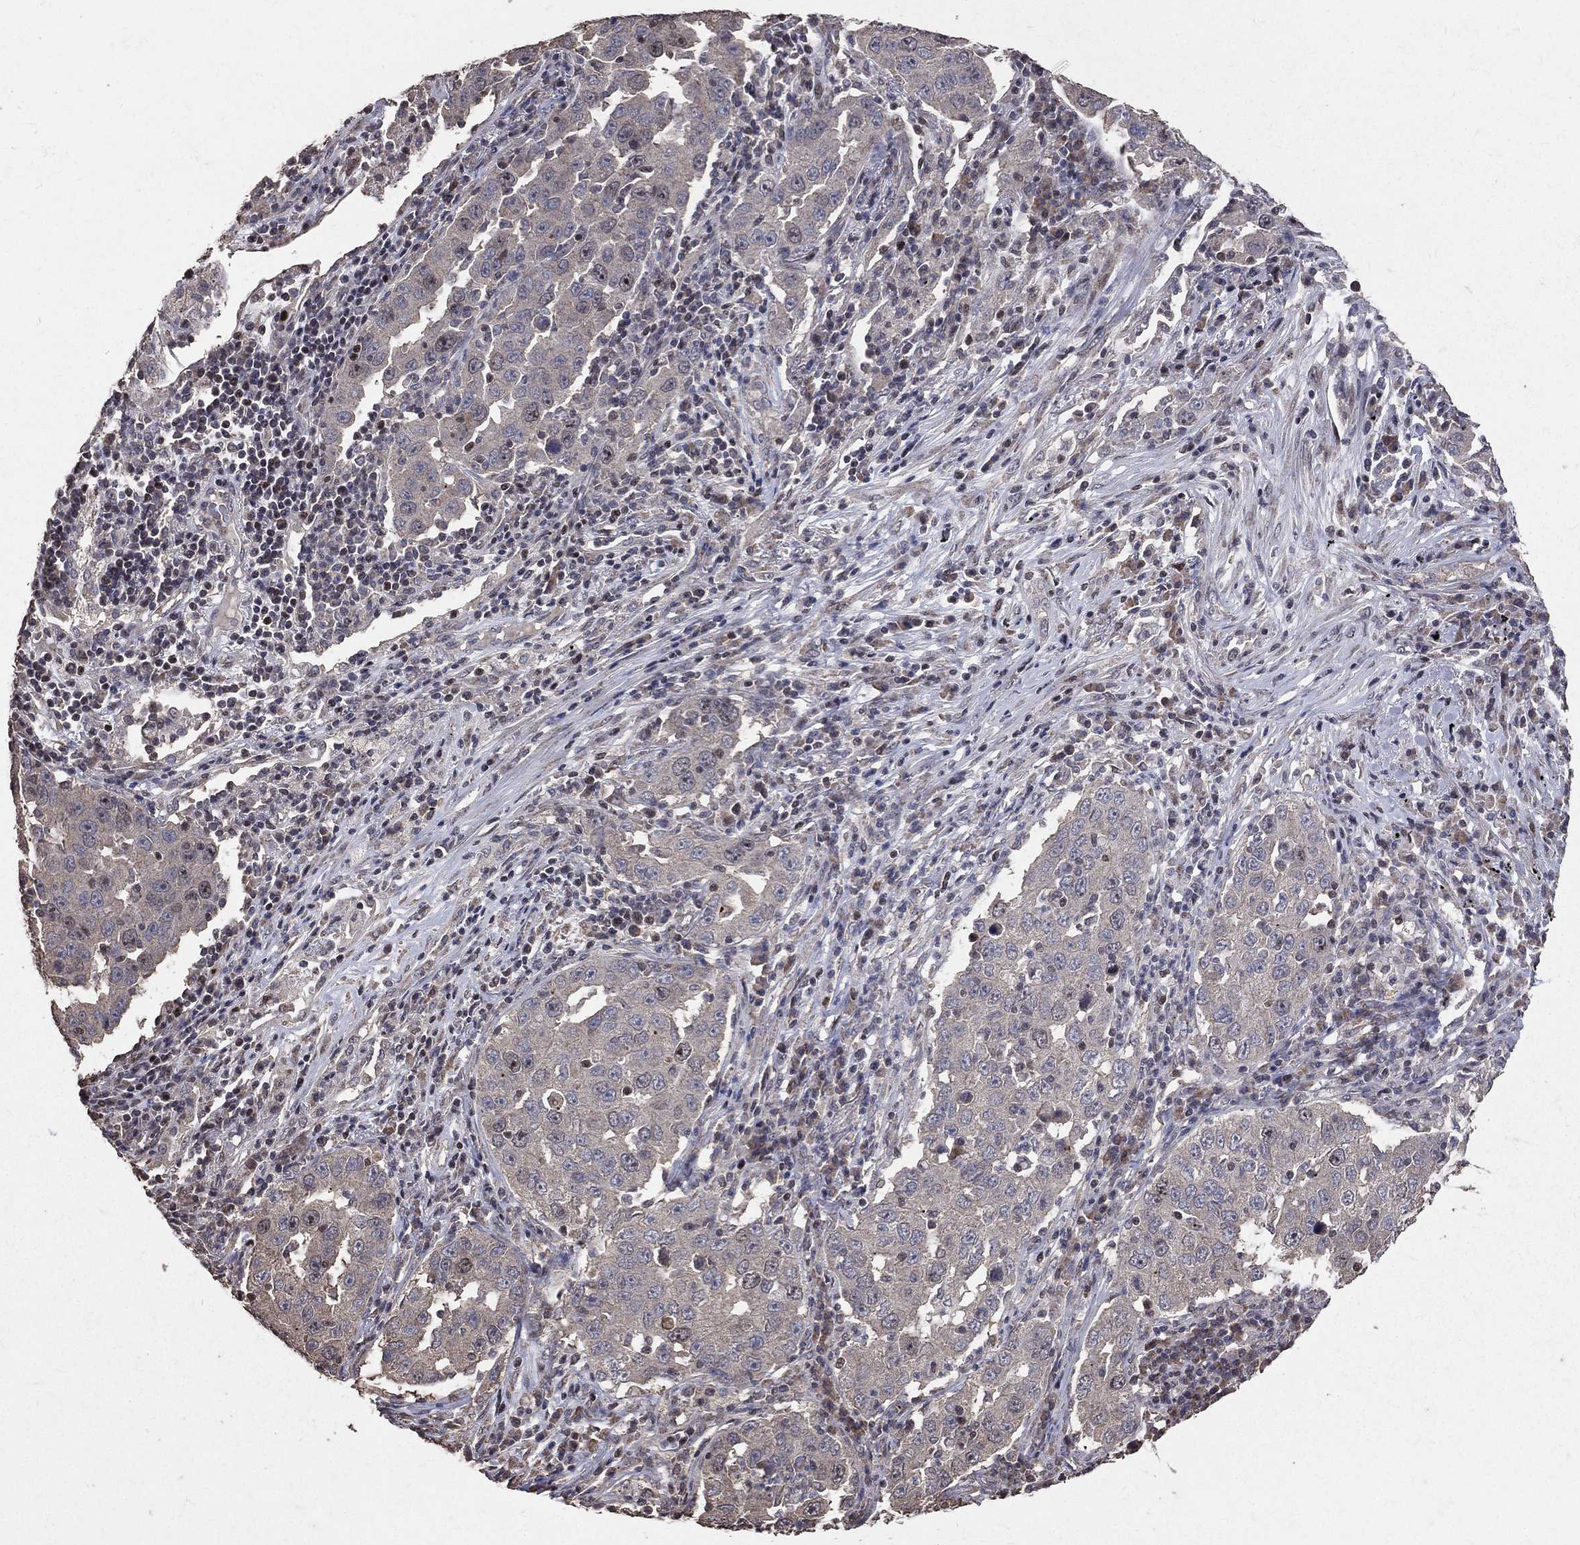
{"staining": {"intensity": "negative", "quantity": "none", "location": "none"}, "tissue": "lung cancer", "cell_type": "Tumor cells", "image_type": "cancer", "snomed": [{"axis": "morphology", "description": "Adenocarcinoma, NOS"}, {"axis": "topography", "description": "Lung"}], "caption": "There is no significant staining in tumor cells of lung cancer.", "gene": "LY6K", "patient": {"sex": "male", "age": 73}}